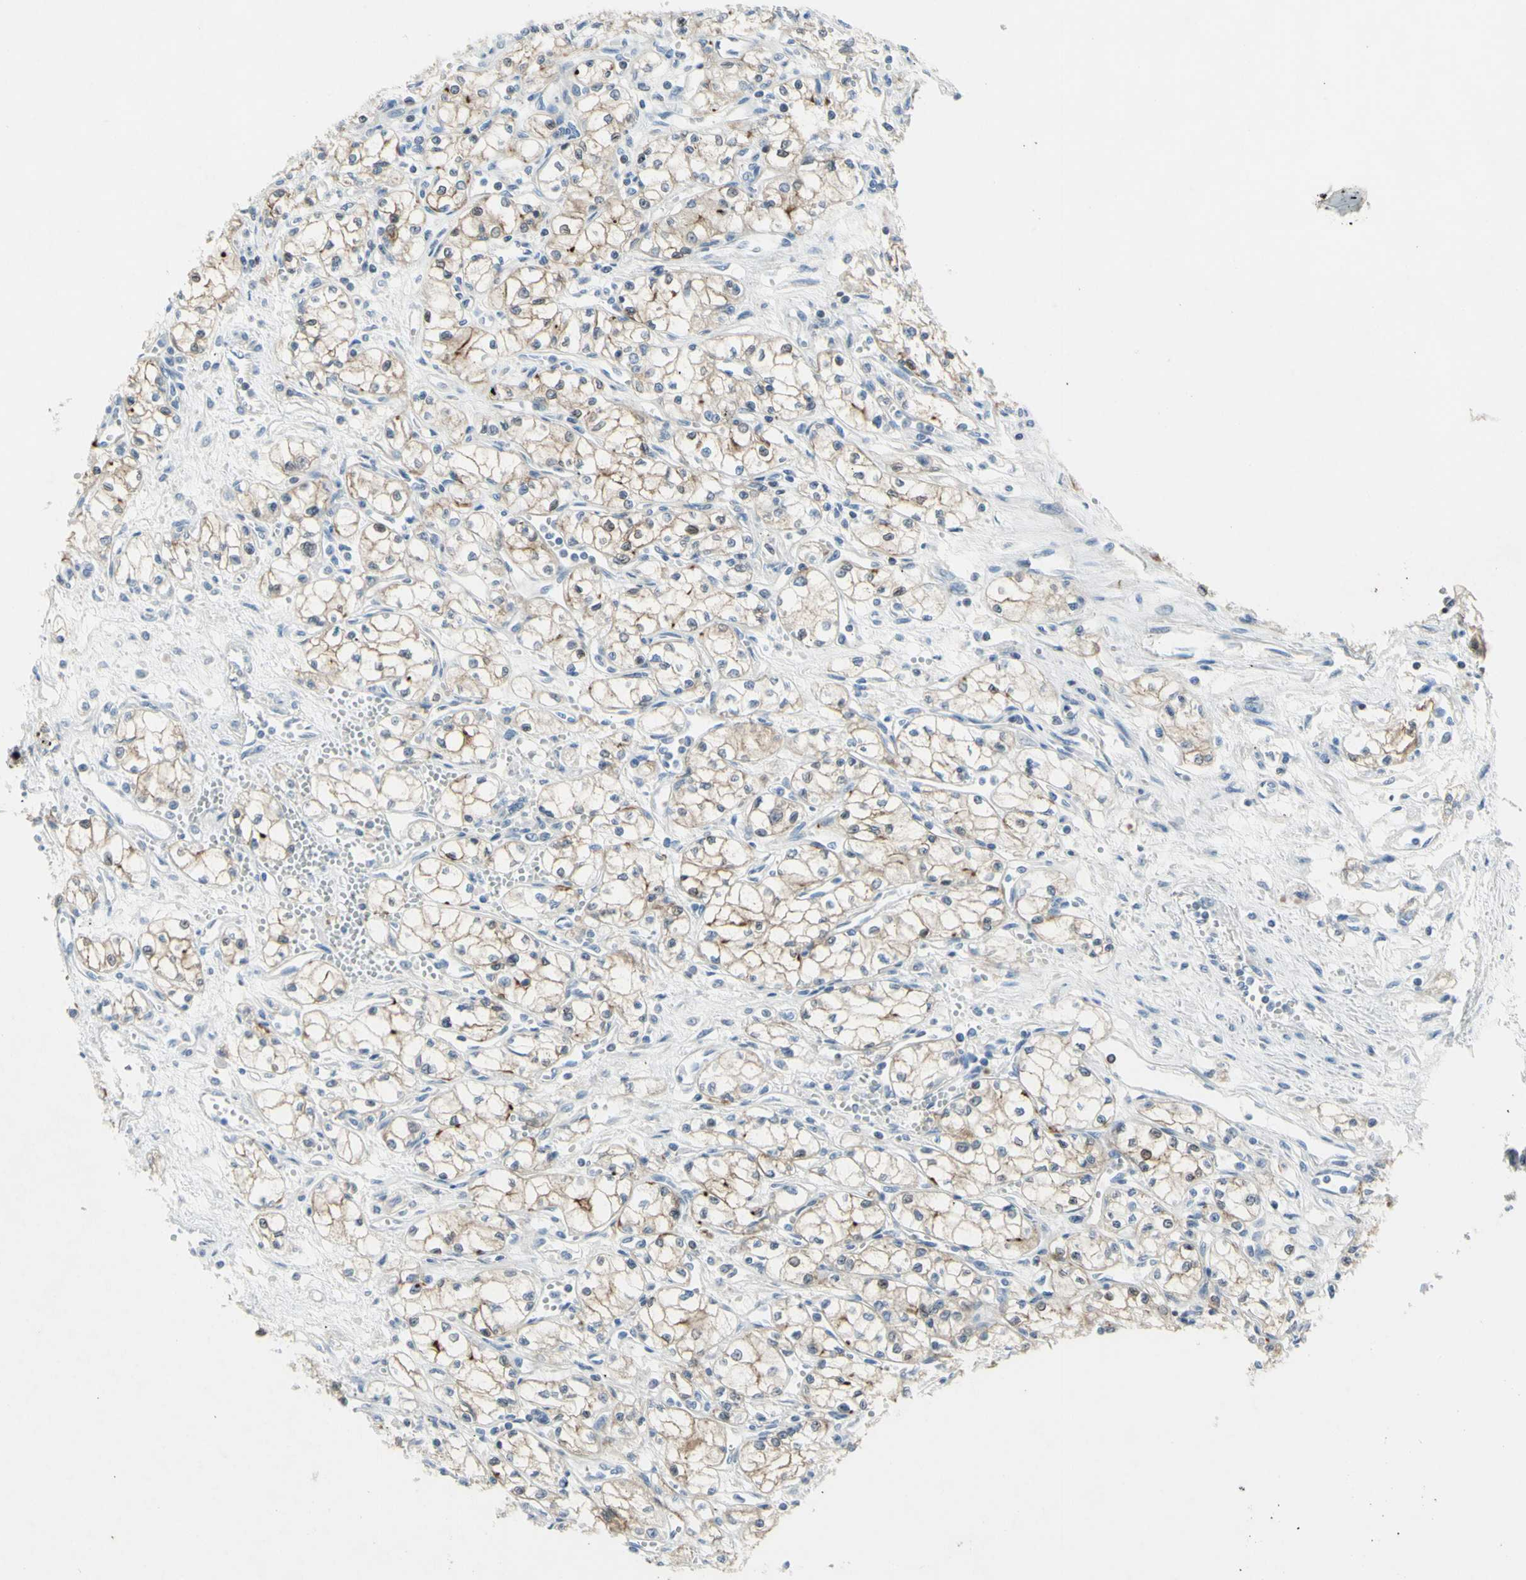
{"staining": {"intensity": "weak", "quantity": ">75%", "location": "cytoplasmic/membranous"}, "tissue": "renal cancer", "cell_type": "Tumor cells", "image_type": "cancer", "snomed": [{"axis": "morphology", "description": "Normal tissue, NOS"}, {"axis": "morphology", "description": "Adenocarcinoma, NOS"}, {"axis": "topography", "description": "Kidney"}], "caption": "Renal cancer stained for a protein displays weak cytoplasmic/membranous positivity in tumor cells.", "gene": "MUC1", "patient": {"sex": "male", "age": 59}}